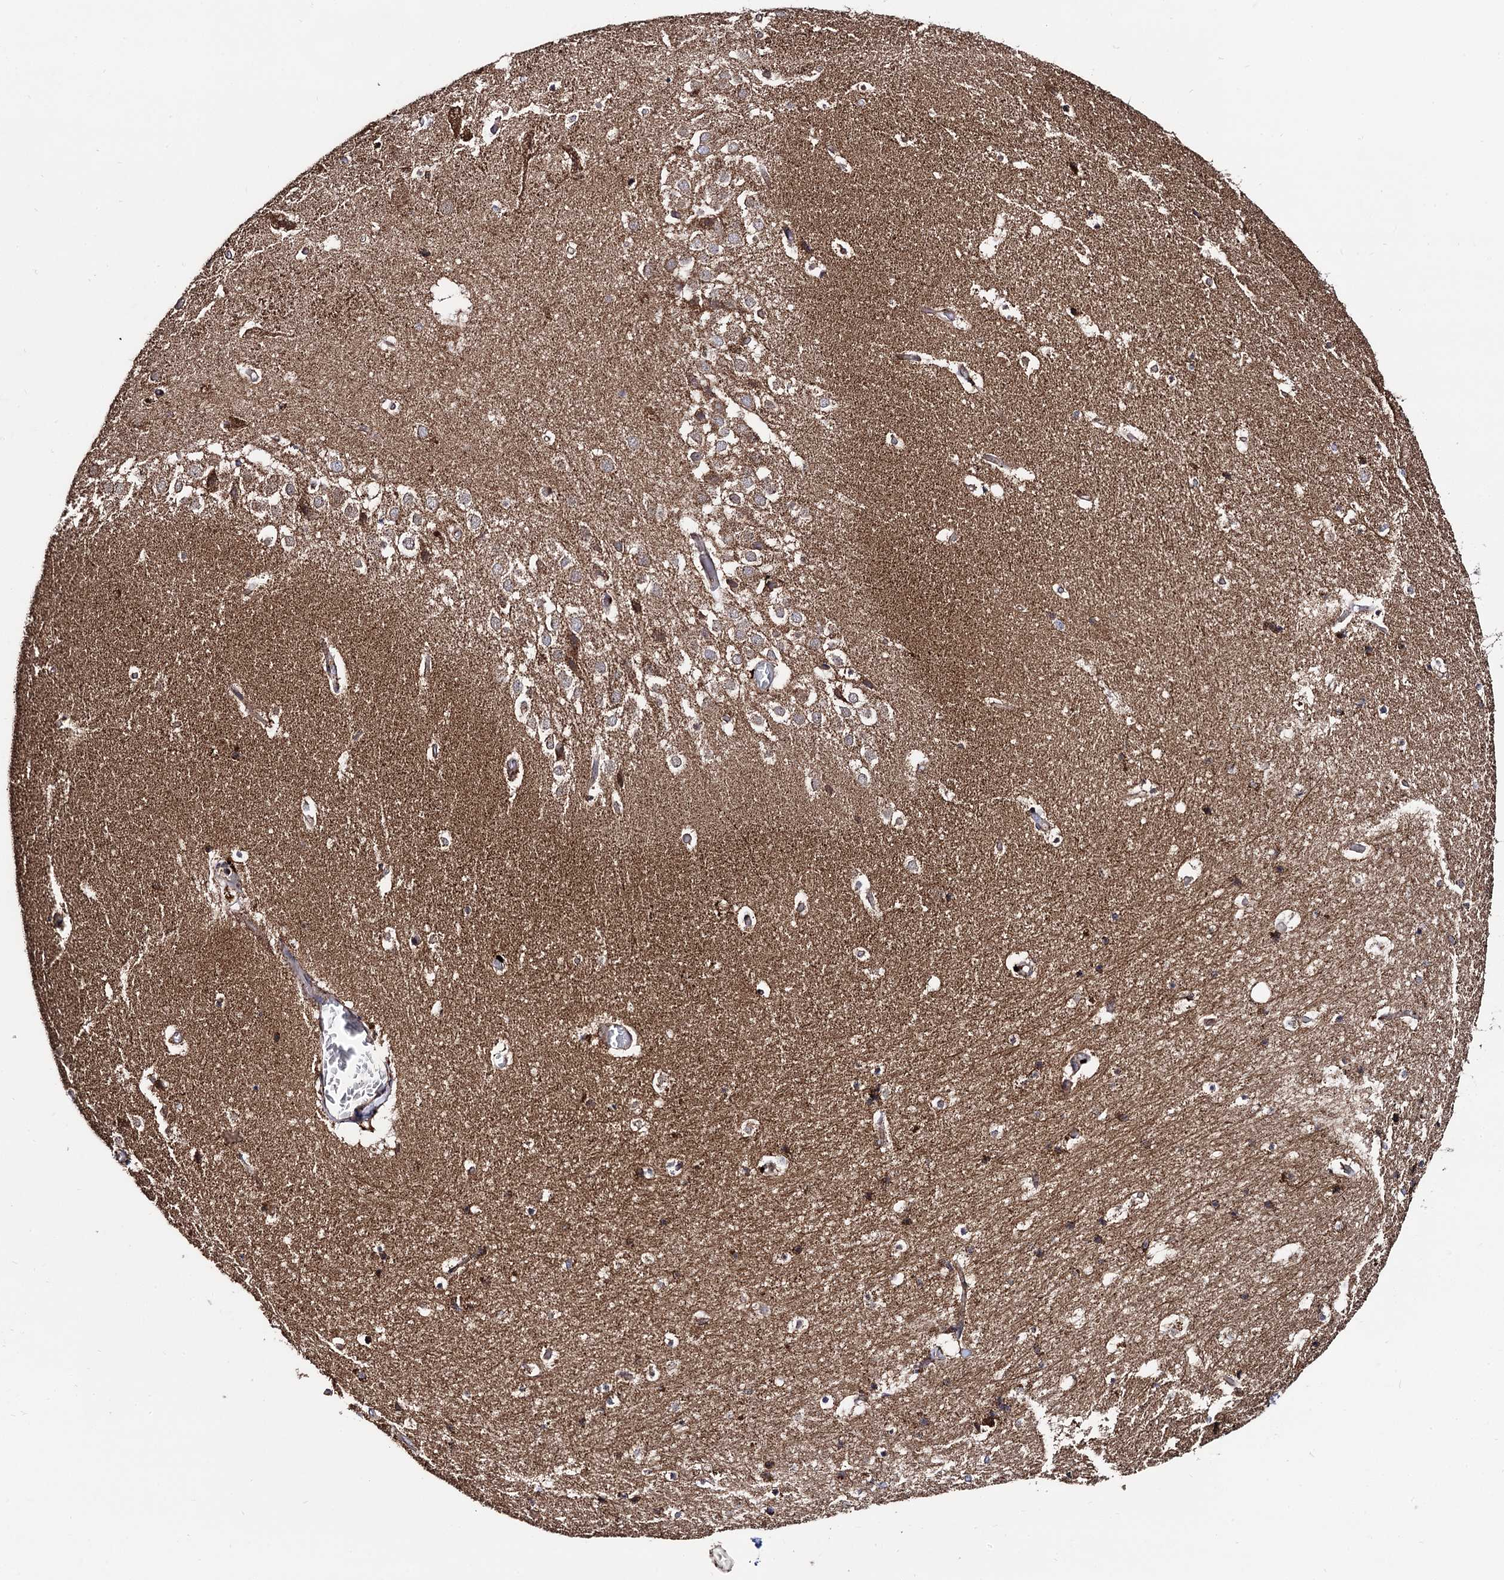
{"staining": {"intensity": "weak", "quantity": "25%-75%", "location": "cytoplasmic/membranous"}, "tissue": "hippocampus", "cell_type": "Glial cells", "image_type": "normal", "snomed": [{"axis": "morphology", "description": "Normal tissue, NOS"}, {"axis": "topography", "description": "Hippocampus"}], "caption": "Protein positivity by IHC demonstrates weak cytoplasmic/membranous expression in approximately 25%-75% of glial cells in unremarkable hippocampus. (brown staining indicates protein expression, while blue staining denotes nuclei).", "gene": "IQCH", "patient": {"sex": "female", "age": 52}}